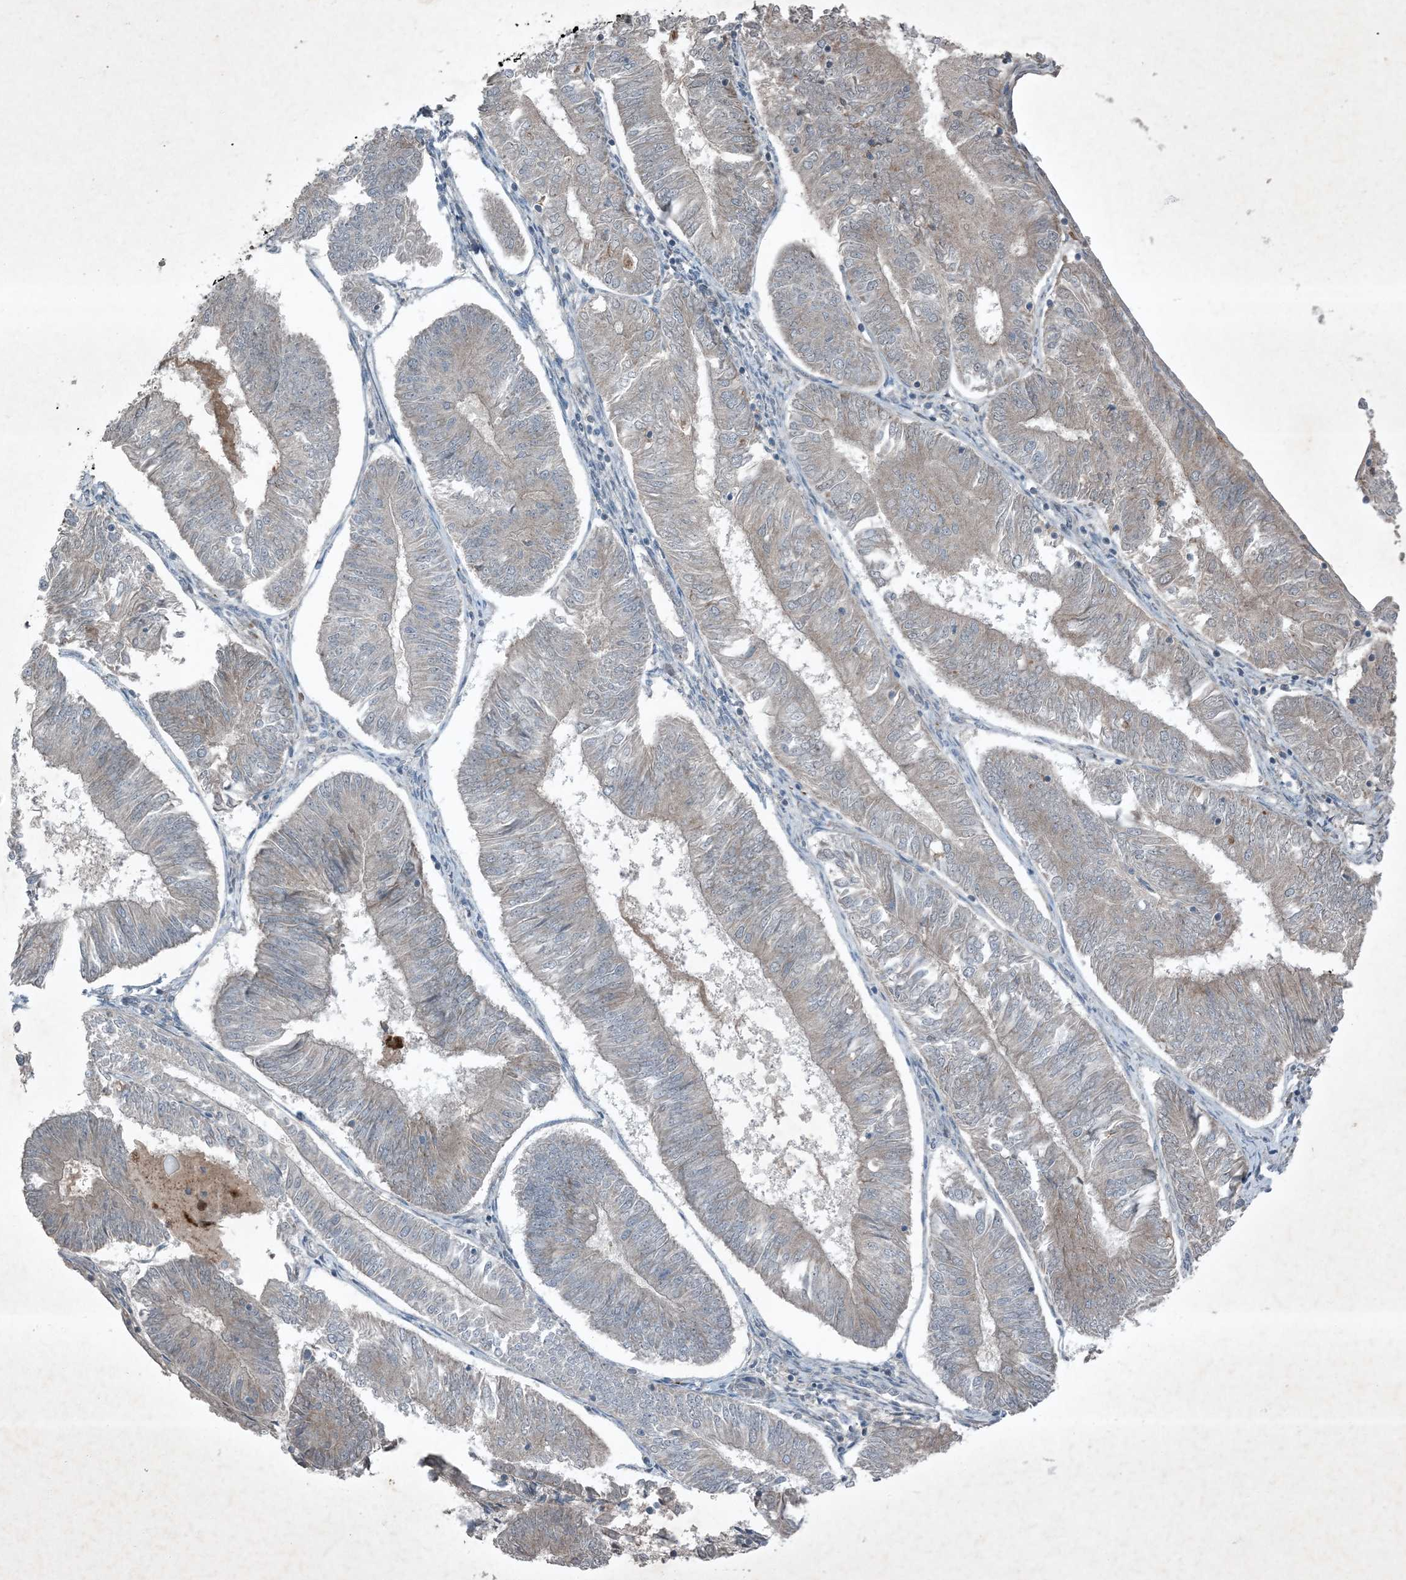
{"staining": {"intensity": "negative", "quantity": "none", "location": "none"}, "tissue": "endometrial cancer", "cell_type": "Tumor cells", "image_type": "cancer", "snomed": [{"axis": "morphology", "description": "Adenocarcinoma, NOS"}, {"axis": "topography", "description": "Endometrium"}], "caption": "Immunohistochemistry (IHC) of adenocarcinoma (endometrial) displays no expression in tumor cells.", "gene": "MDN1", "patient": {"sex": "female", "age": 58}}